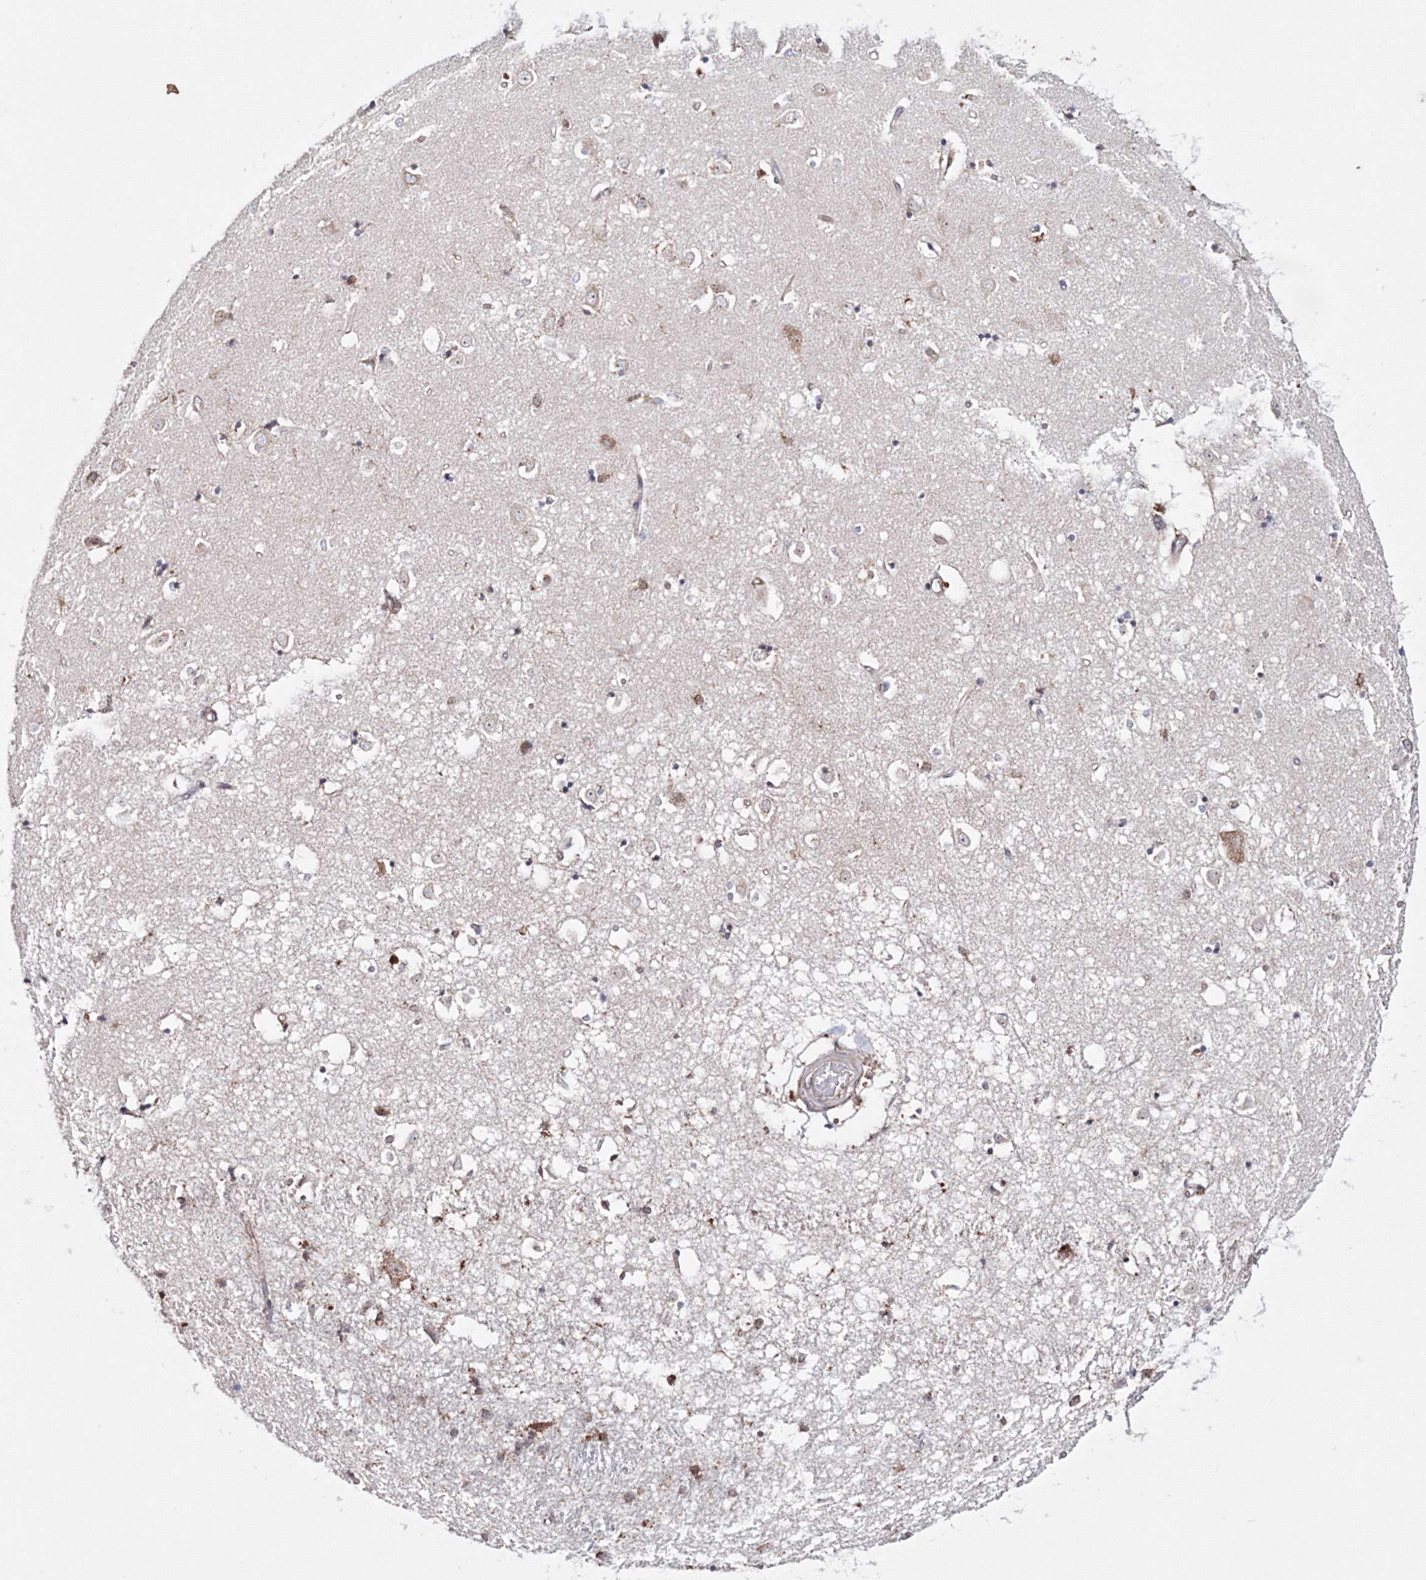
{"staining": {"intensity": "moderate", "quantity": "<25%", "location": "cytoplasmic/membranous"}, "tissue": "caudate", "cell_type": "Glial cells", "image_type": "normal", "snomed": [{"axis": "morphology", "description": "Normal tissue, NOS"}, {"axis": "topography", "description": "Lateral ventricle wall"}], "caption": "Immunohistochemical staining of benign caudate reveals low levels of moderate cytoplasmic/membranous positivity in approximately <25% of glial cells.", "gene": "ARCN1", "patient": {"sex": "male", "age": 45}}